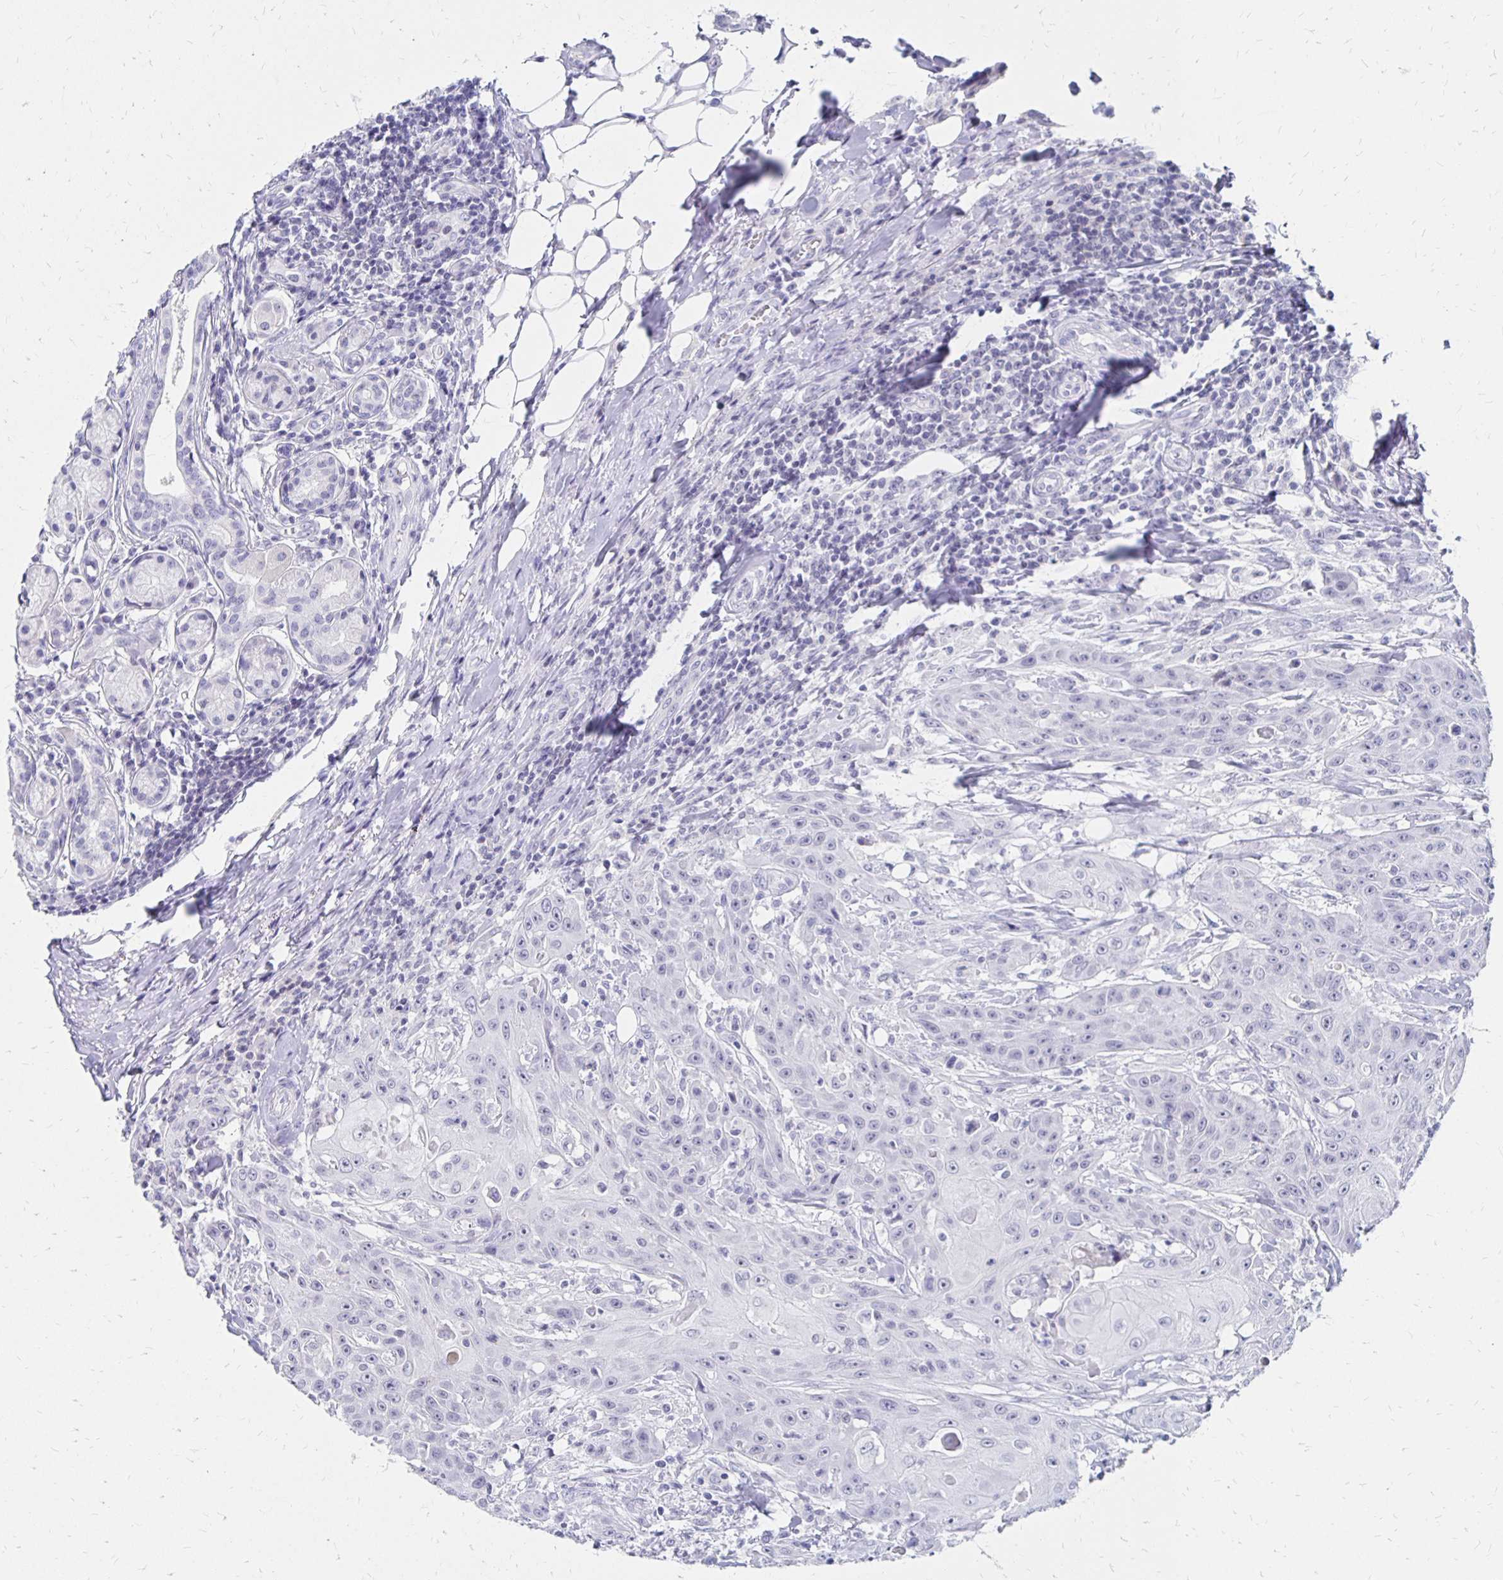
{"staining": {"intensity": "negative", "quantity": "none", "location": "none"}, "tissue": "head and neck cancer", "cell_type": "Tumor cells", "image_type": "cancer", "snomed": [{"axis": "morphology", "description": "Normal tissue, NOS"}, {"axis": "morphology", "description": "Squamous cell carcinoma, NOS"}, {"axis": "topography", "description": "Oral tissue"}, {"axis": "topography", "description": "Head-Neck"}], "caption": "Tumor cells show no significant protein staining in head and neck squamous cell carcinoma.", "gene": "SYT2", "patient": {"sex": "female", "age": 55}}